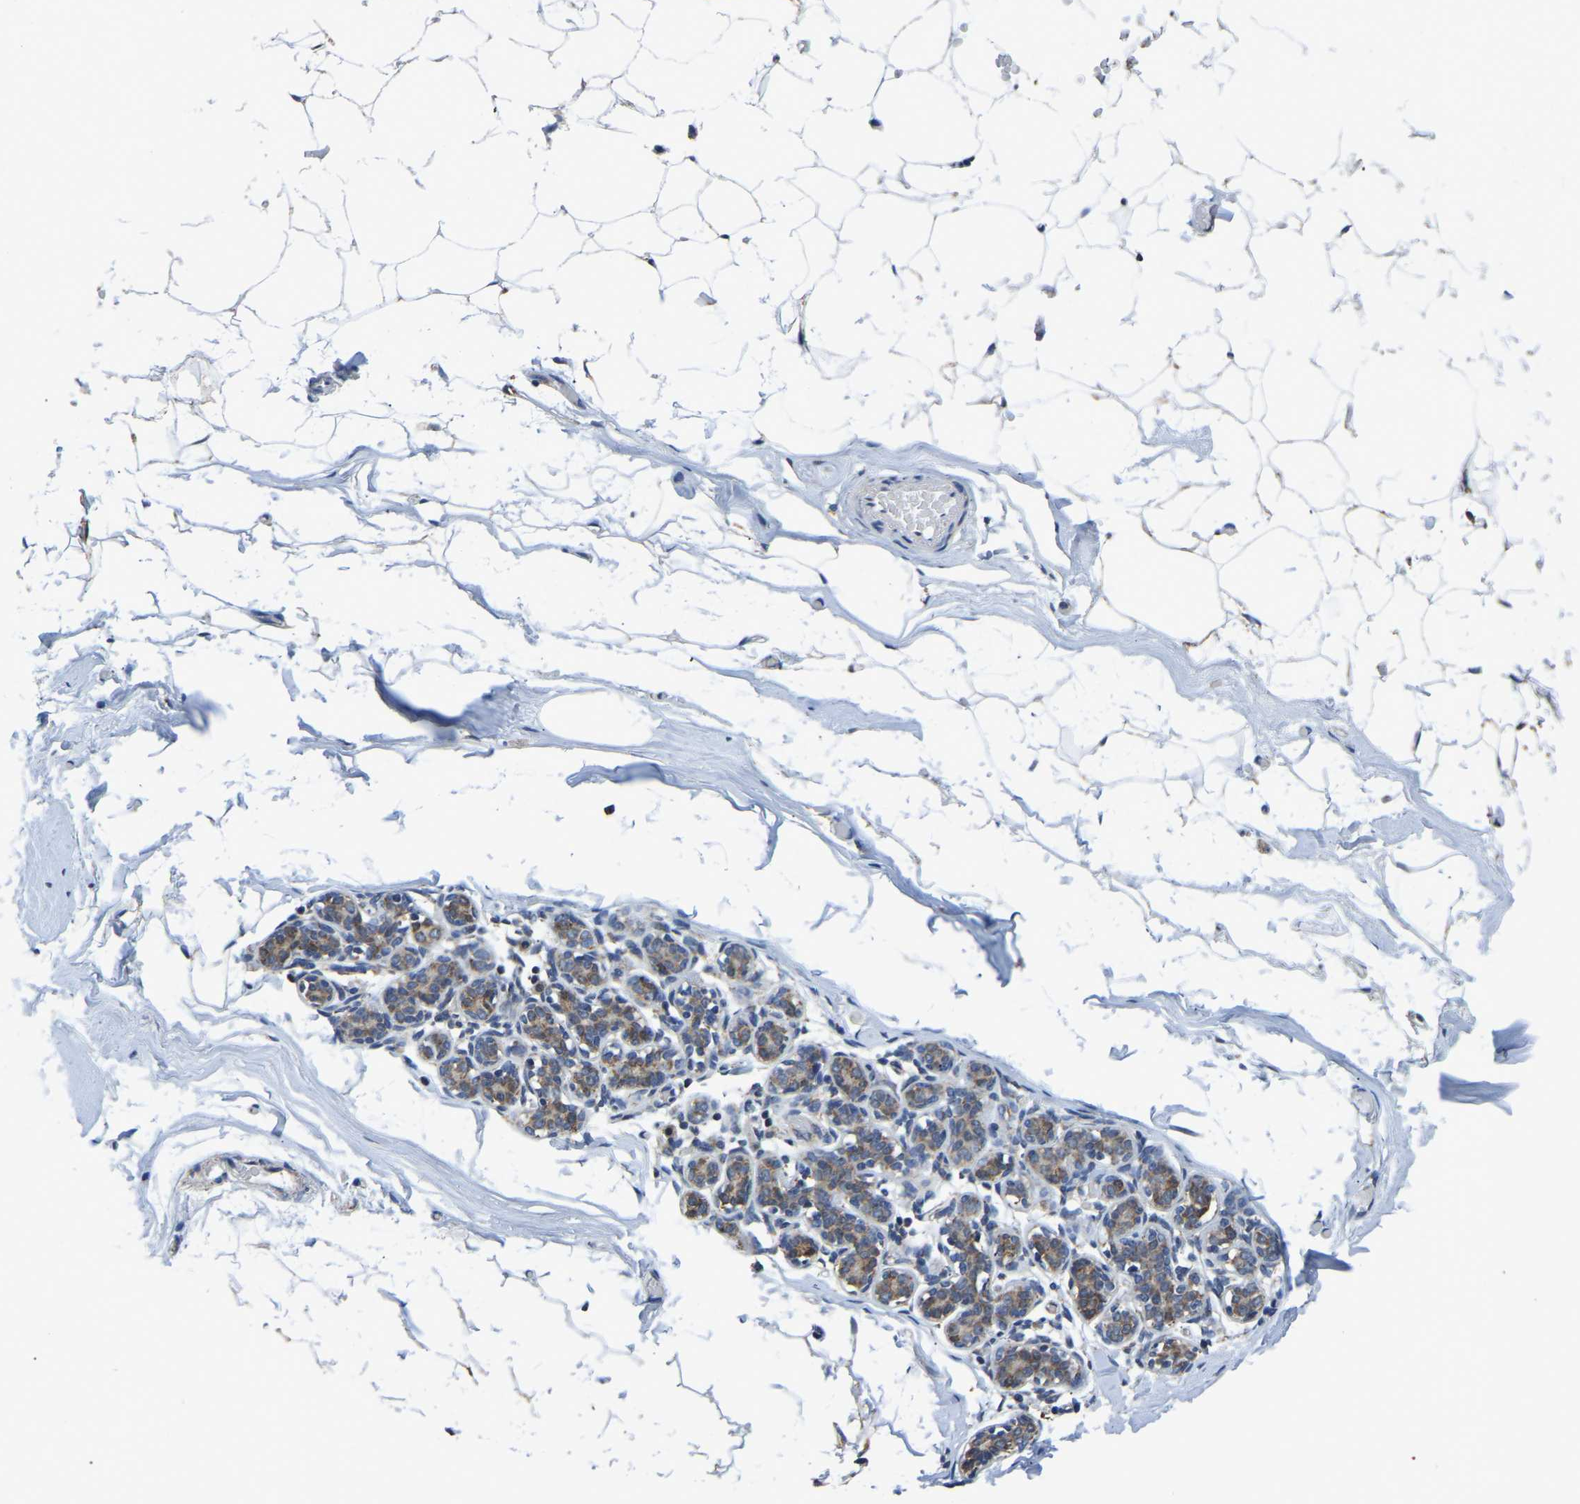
{"staining": {"intensity": "weak", "quantity": "25%-75%", "location": "cytoplasmic/membranous"}, "tissue": "adipose tissue", "cell_type": "Adipocytes", "image_type": "normal", "snomed": [{"axis": "morphology", "description": "Normal tissue, NOS"}, {"axis": "topography", "description": "Breast"}, {"axis": "topography", "description": "Soft tissue"}], "caption": "Brown immunohistochemical staining in benign adipose tissue demonstrates weak cytoplasmic/membranous positivity in about 25%-75% of adipocytes.", "gene": "BNIP3L", "patient": {"sex": "female", "age": 75}}